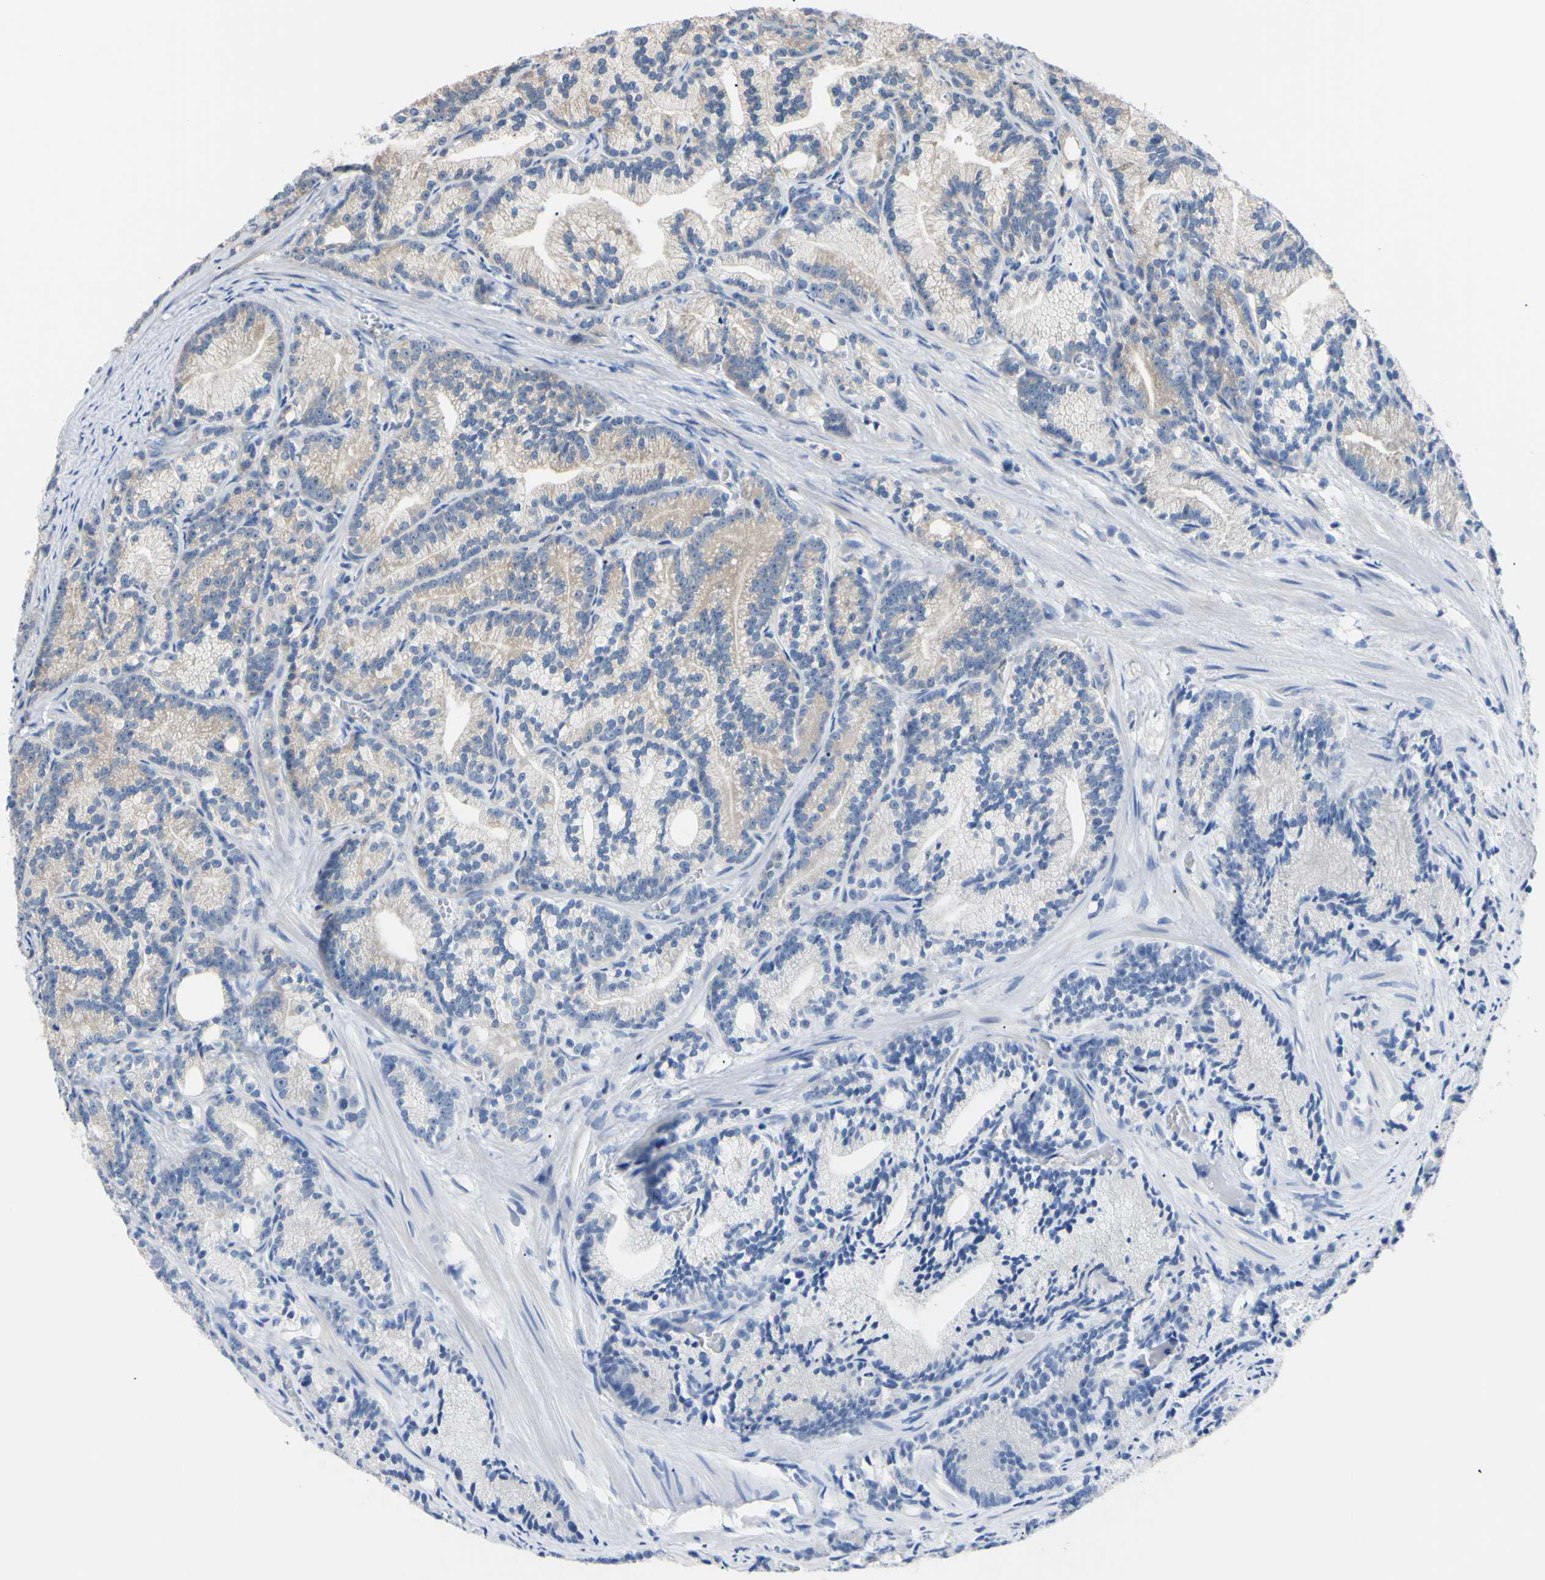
{"staining": {"intensity": "weak", "quantity": "25%-75%", "location": "cytoplasmic/membranous"}, "tissue": "prostate cancer", "cell_type": "Tumor cells", "image_type": "cancer", "snomed": [{"axis": "morphology", "description": "Adenocarcinoma, Low grade"}, {"axis": "topography", "description": "Prostate"}], "caption": "Immunohistochemistry photomicrograph of neoplastic tissue: prostate cancer stained using immunohistochemistry (IHC) shows low levels of weak protein expression localized specifically in the cytoplasmic/membranous of tumor cells, appearing as a cytoplasmic/membranous brown color.", "gene": "RARS1", "patient": {"sex": "male", "age": 89}}